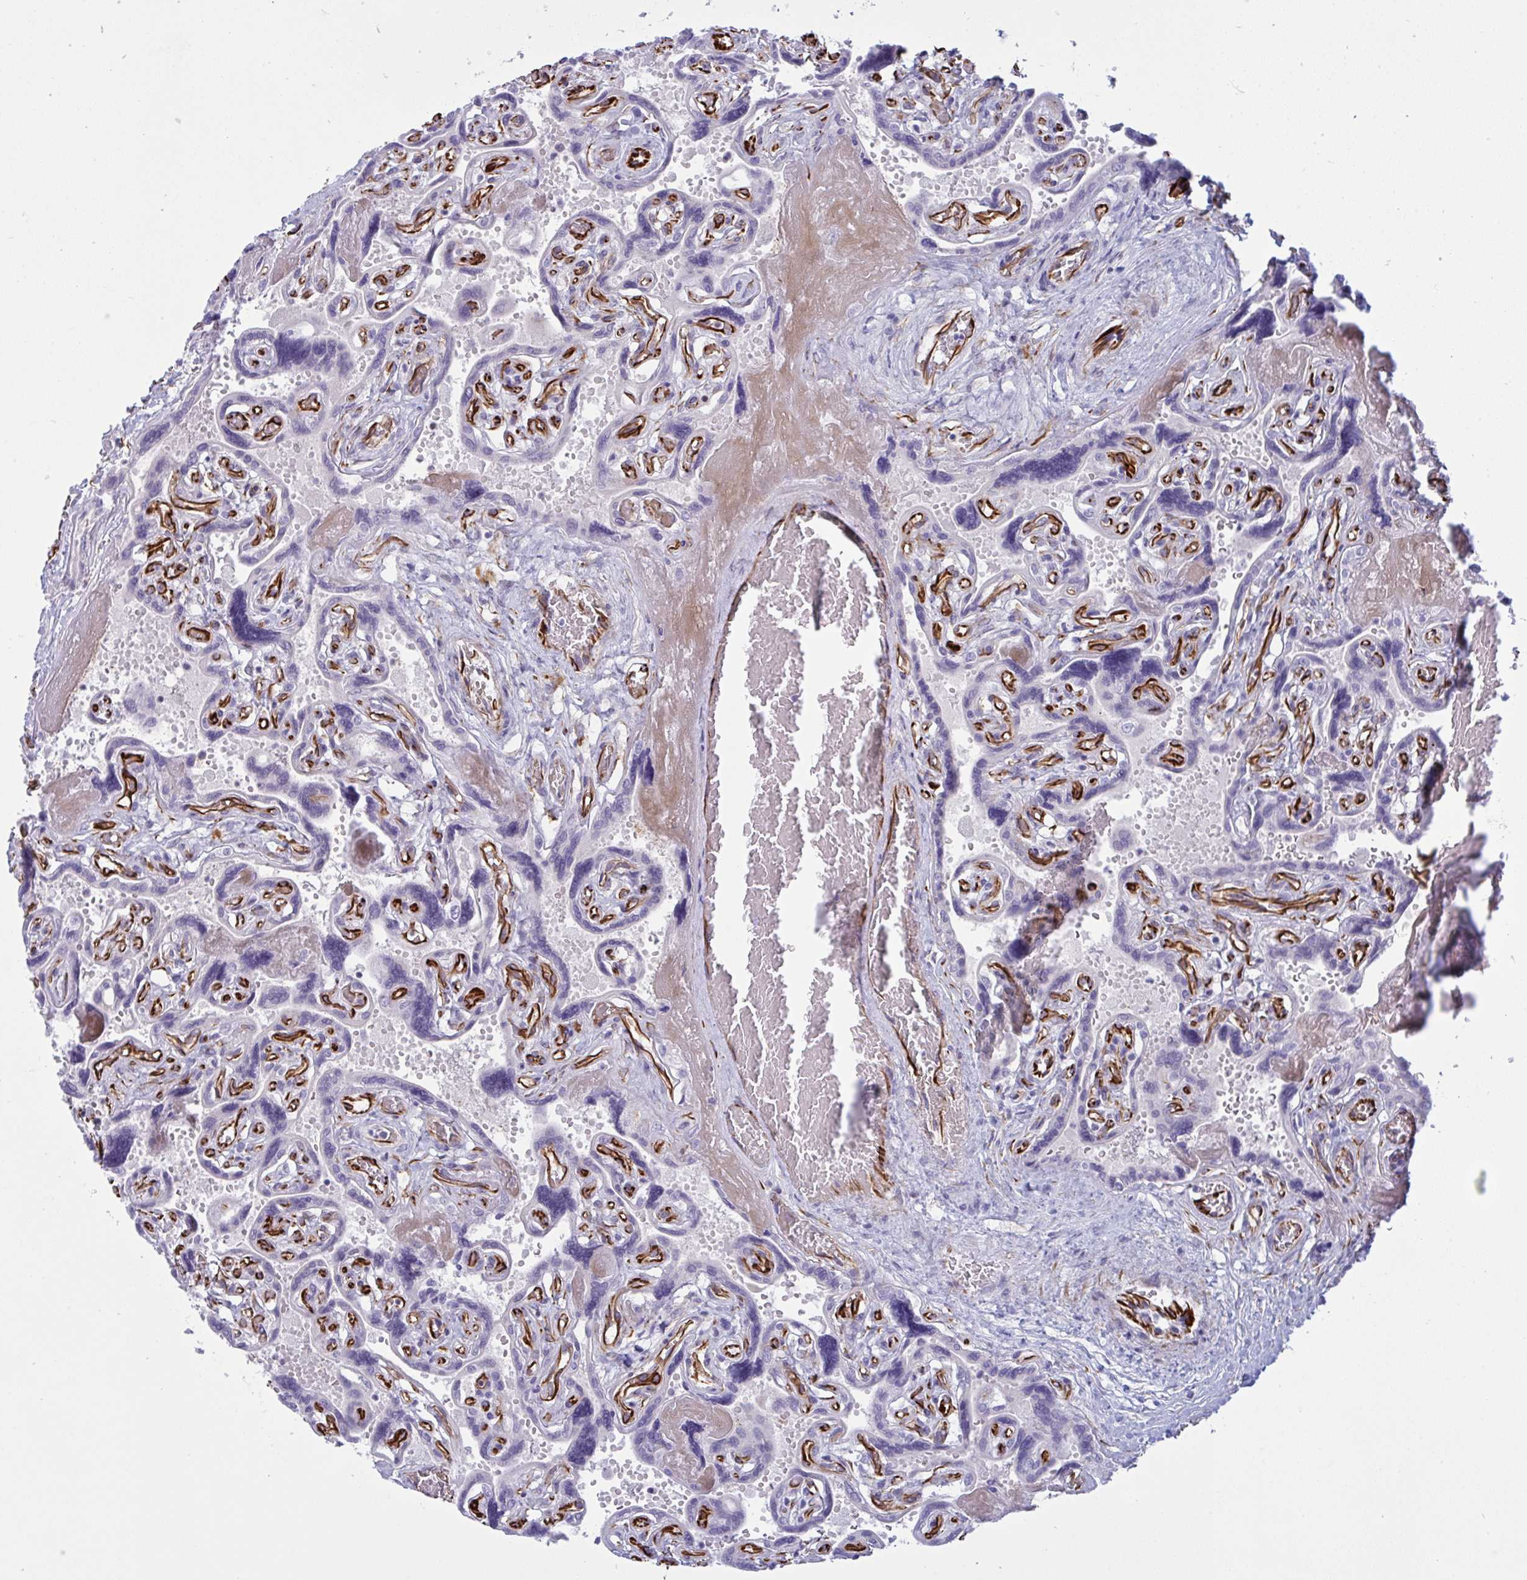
{"staining": {"intensity": "strong", "quantity": ">75%", "location": "cytoplasmic/membranous"}, "tissue": "placenta", "cell_type": "Decidual cells", "image_type": "normal", "snomed": [{"axis": "morphology", "description": "Normal tissue, NOS"}, {"axis": "topography", "description": "Placenta"}], "caption": "Decidual cells show strong cytoplasmic/membranous staining in approximately >75% of cells in unremarkable placenta.", "gene": "DCBLD1", "patient": {"sex": "female", "age": 32}}